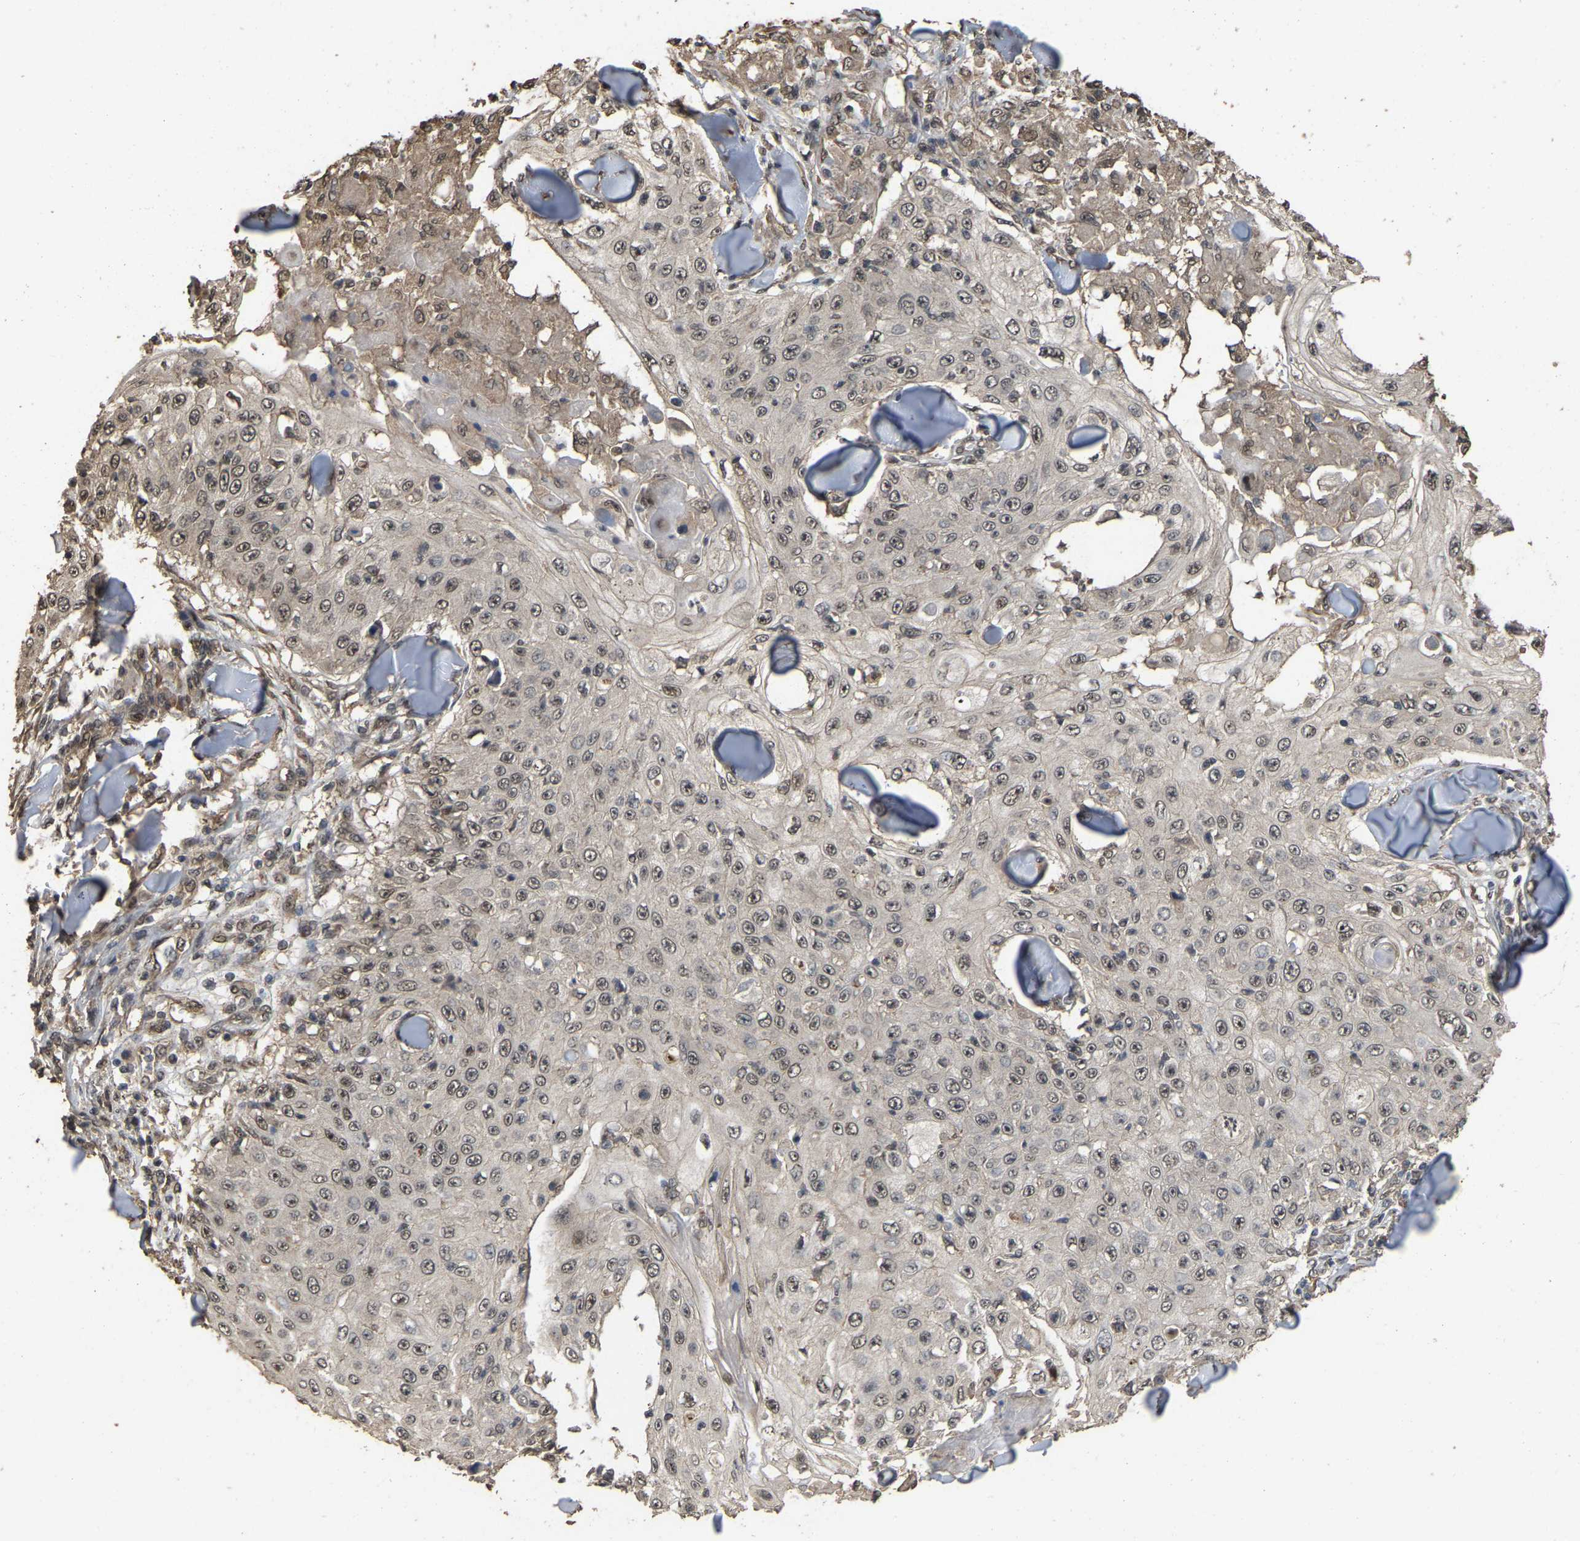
{"staining": {"intensity": "weak", "quantity": "25%-75%", "location": "nuclear"}, "tissue": "skin cancer", "cell_type": "Tumor cells", "image_type": "cancer", "snomed": [{"axis": "morphology", "description": "Squamous cell carcinoma, NOS"}, {"axis": "topography", "description": "Skin"}], "caption": "Weak nuclear expression is seen in about 25%-75% of tumor cells in skin squamous cell carcinoma. (Stains: DAB (3,3'-diaminobenzidine) in brown, nuclei in blue, Microscopy: brightfield microscopy at high magnification).", "gene": "ARHGAP23", "patient": {"sex": "male", "age": 86}}